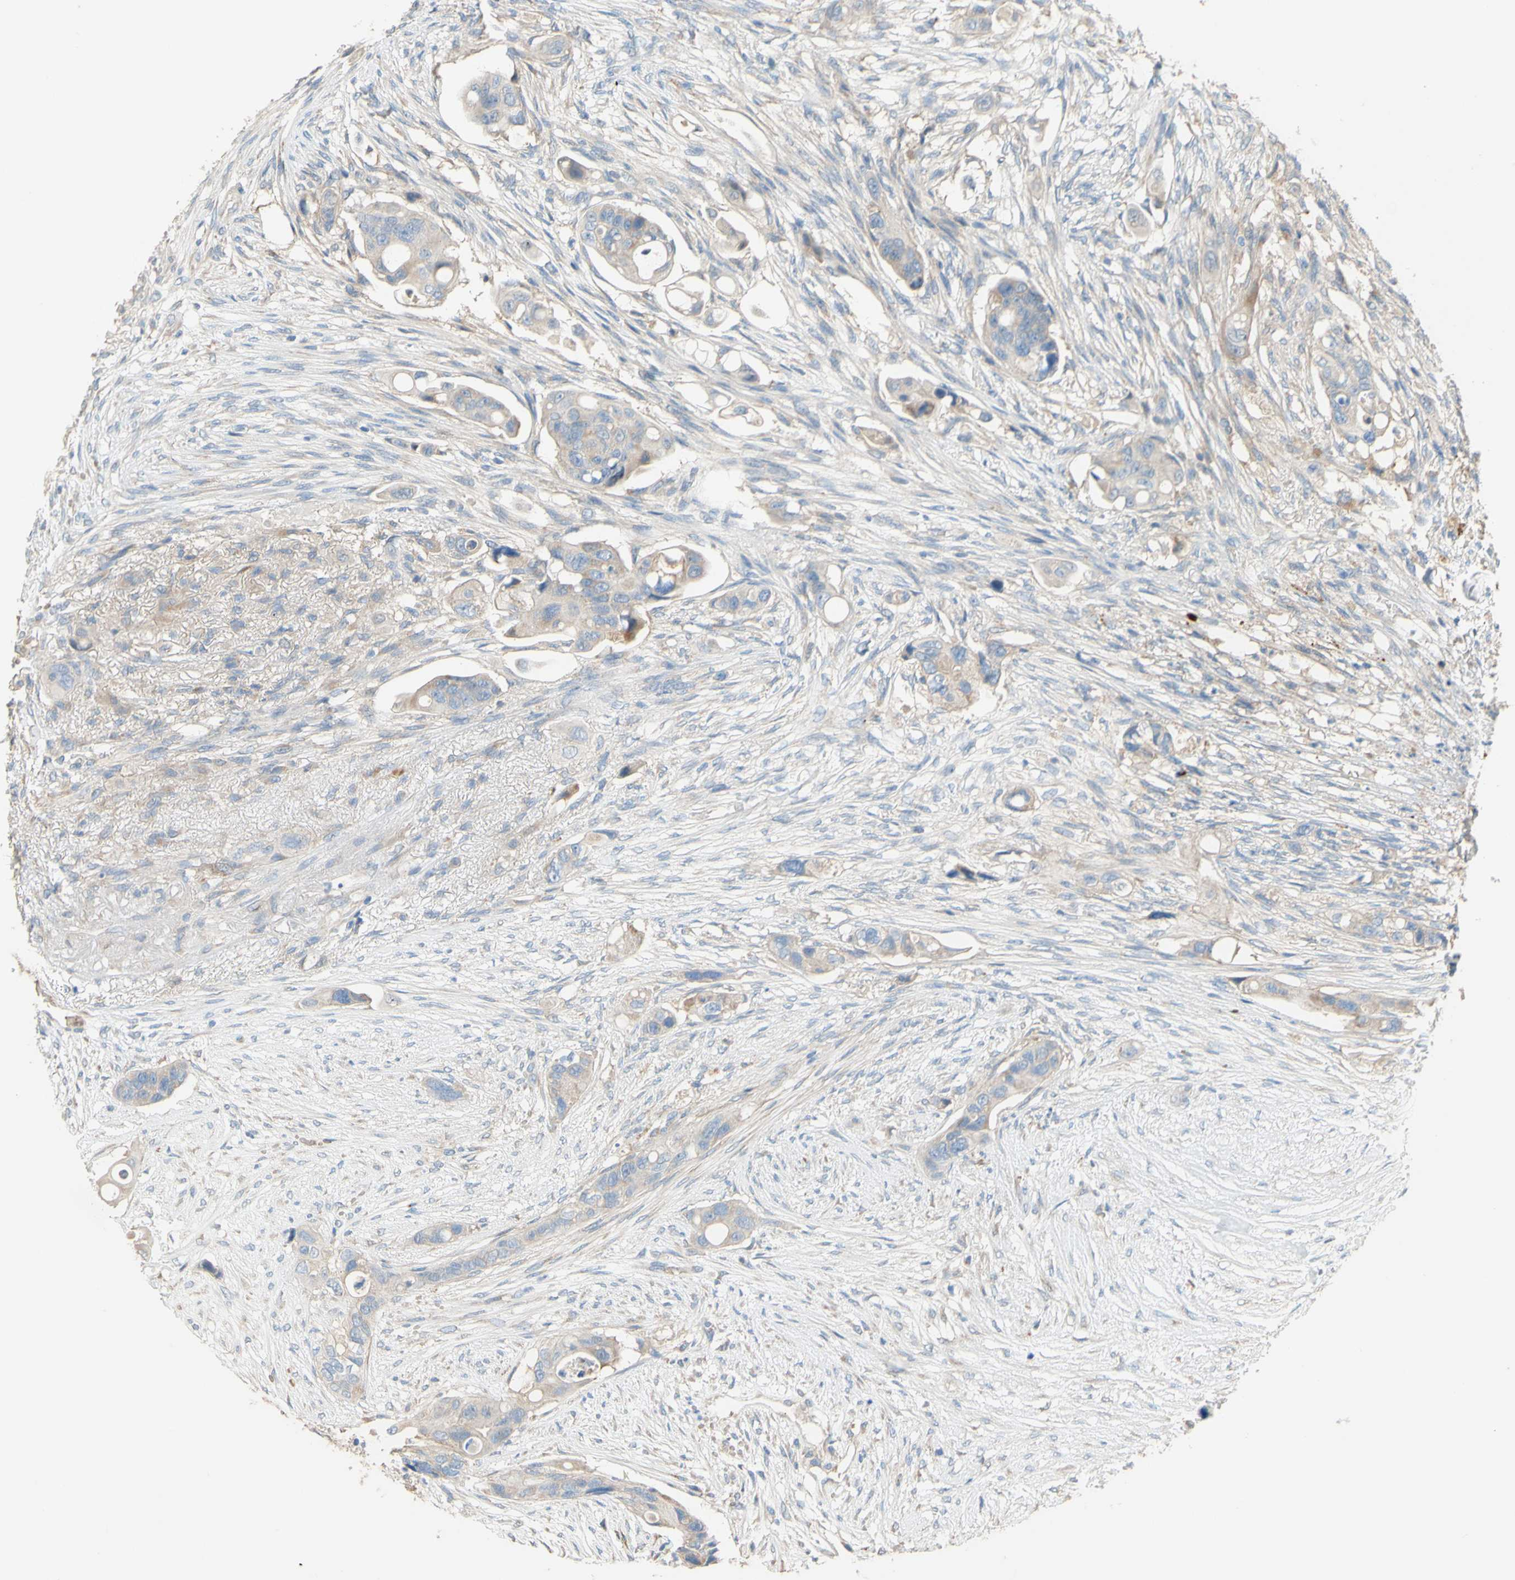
{"staining": {"intensity": "negative", "quantity": "none", "location": "none"}, "tissue": "colorectal cancer", "cell_type": "Tumor cells", "image_type": "cancer", "snomed": [{"axis": "morphology", "description": "Adenocarcinoma, NOS"}, {"axis": "topography", "description": "Colon"}], "caption": "Colorectal cancer was stained to show a protein in brown. There is no significant staining in tumor cells.", "gene": "DKK3", "patient": {"sex": "female", "age": 57}}